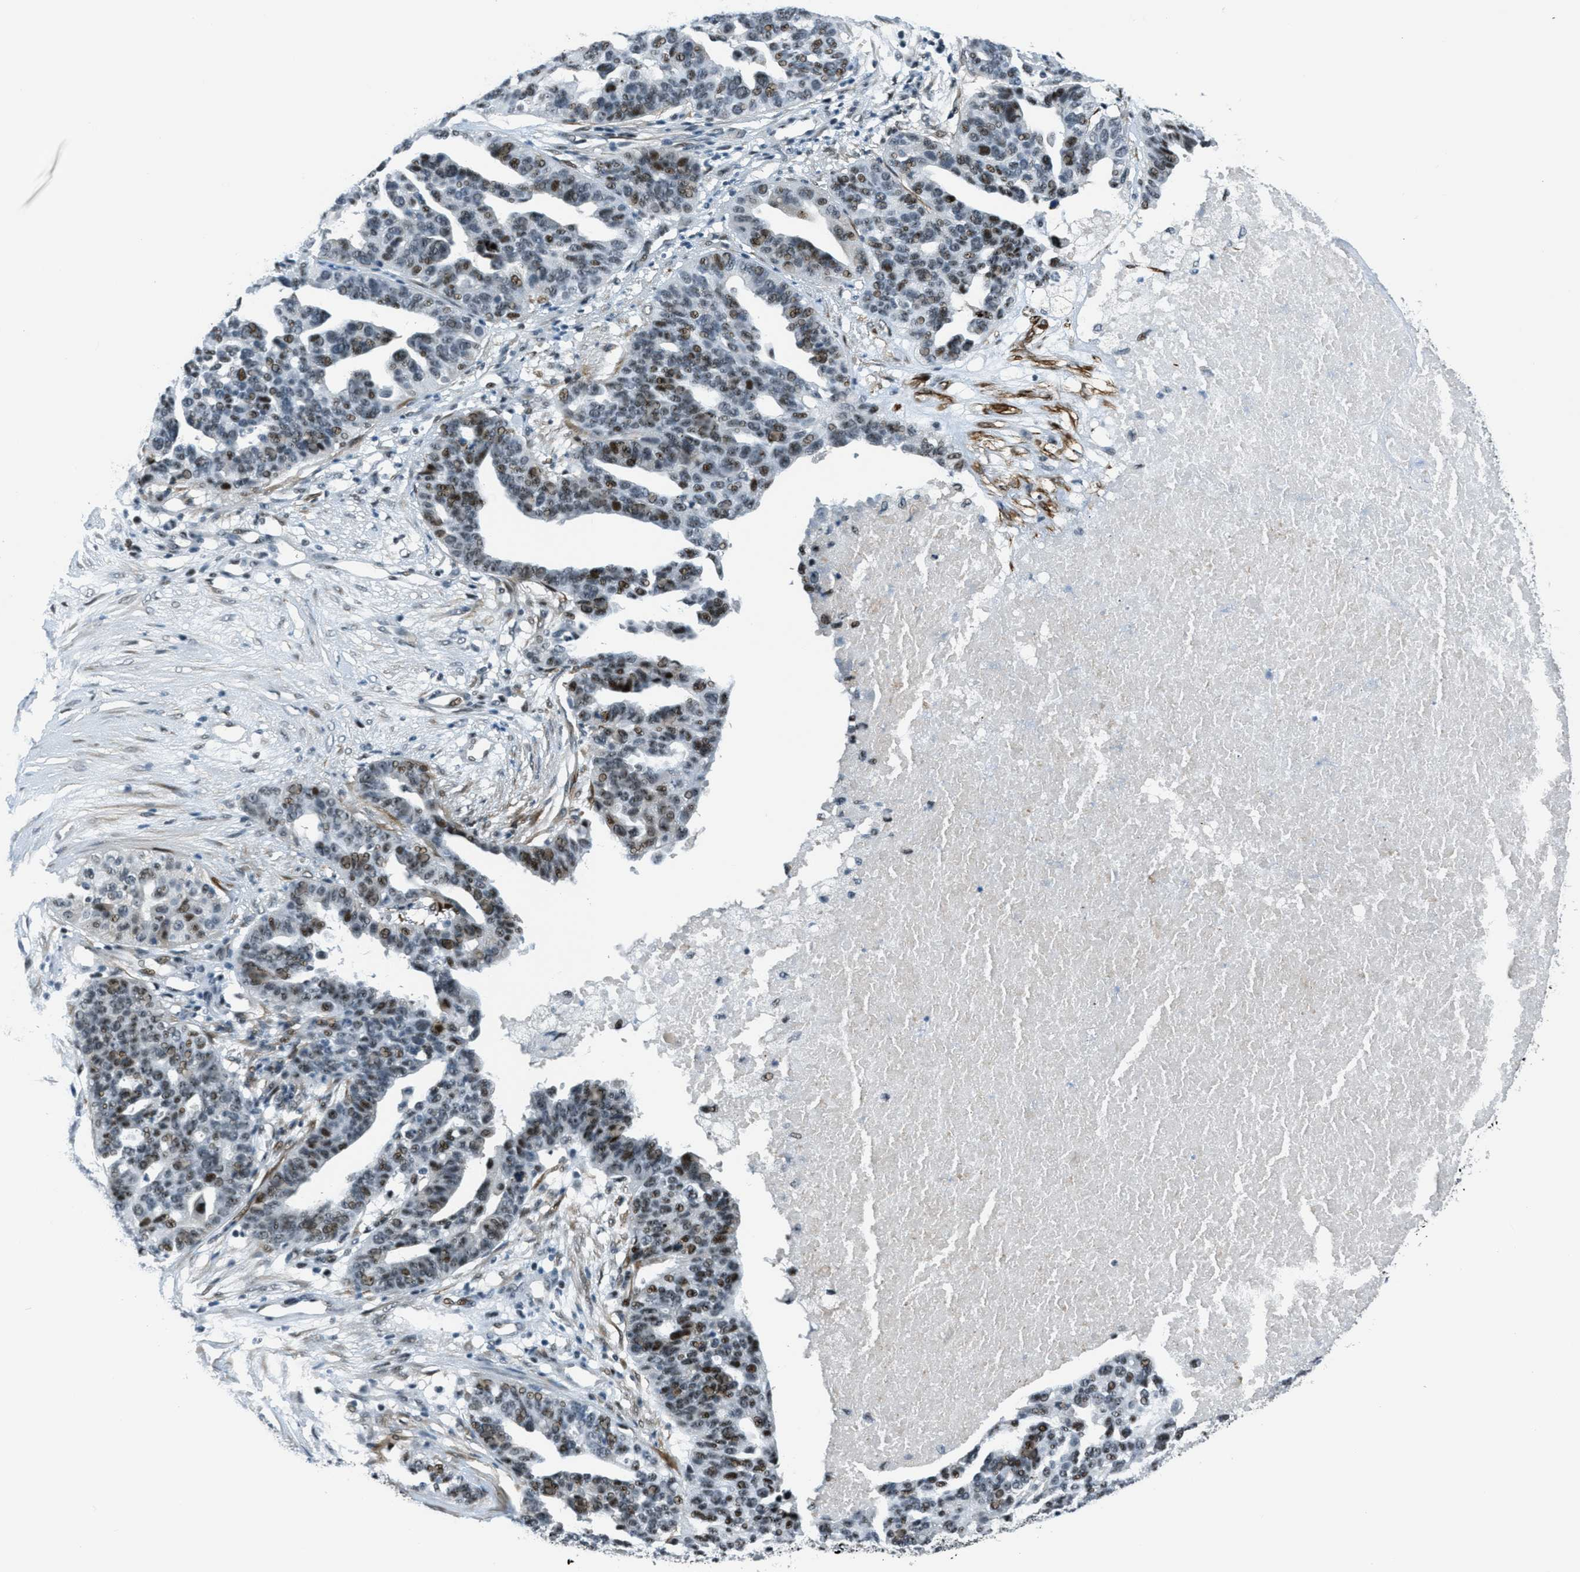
{"staining": {"intensity": "moderate", "quantity": "25%-75%", "location": "nuclear"}, "tissue": "ovarian cancer", "cell_type": "Tumor cells", "image_type": "cancer", "snomed": [{"axis": "morphology", "description": "Cystadenocarcinoma, serous, NOS"}, {"axis": "topography", "description": "Ovary"}], "caption": "The image exhibits a brown stain indicating the presence of a protein in the nuclear of tumor cells in ovarian serous cystadenocarcinoma.", "gene": "ZDHHC23", "patient": {"sex": "female", "age": 59}}